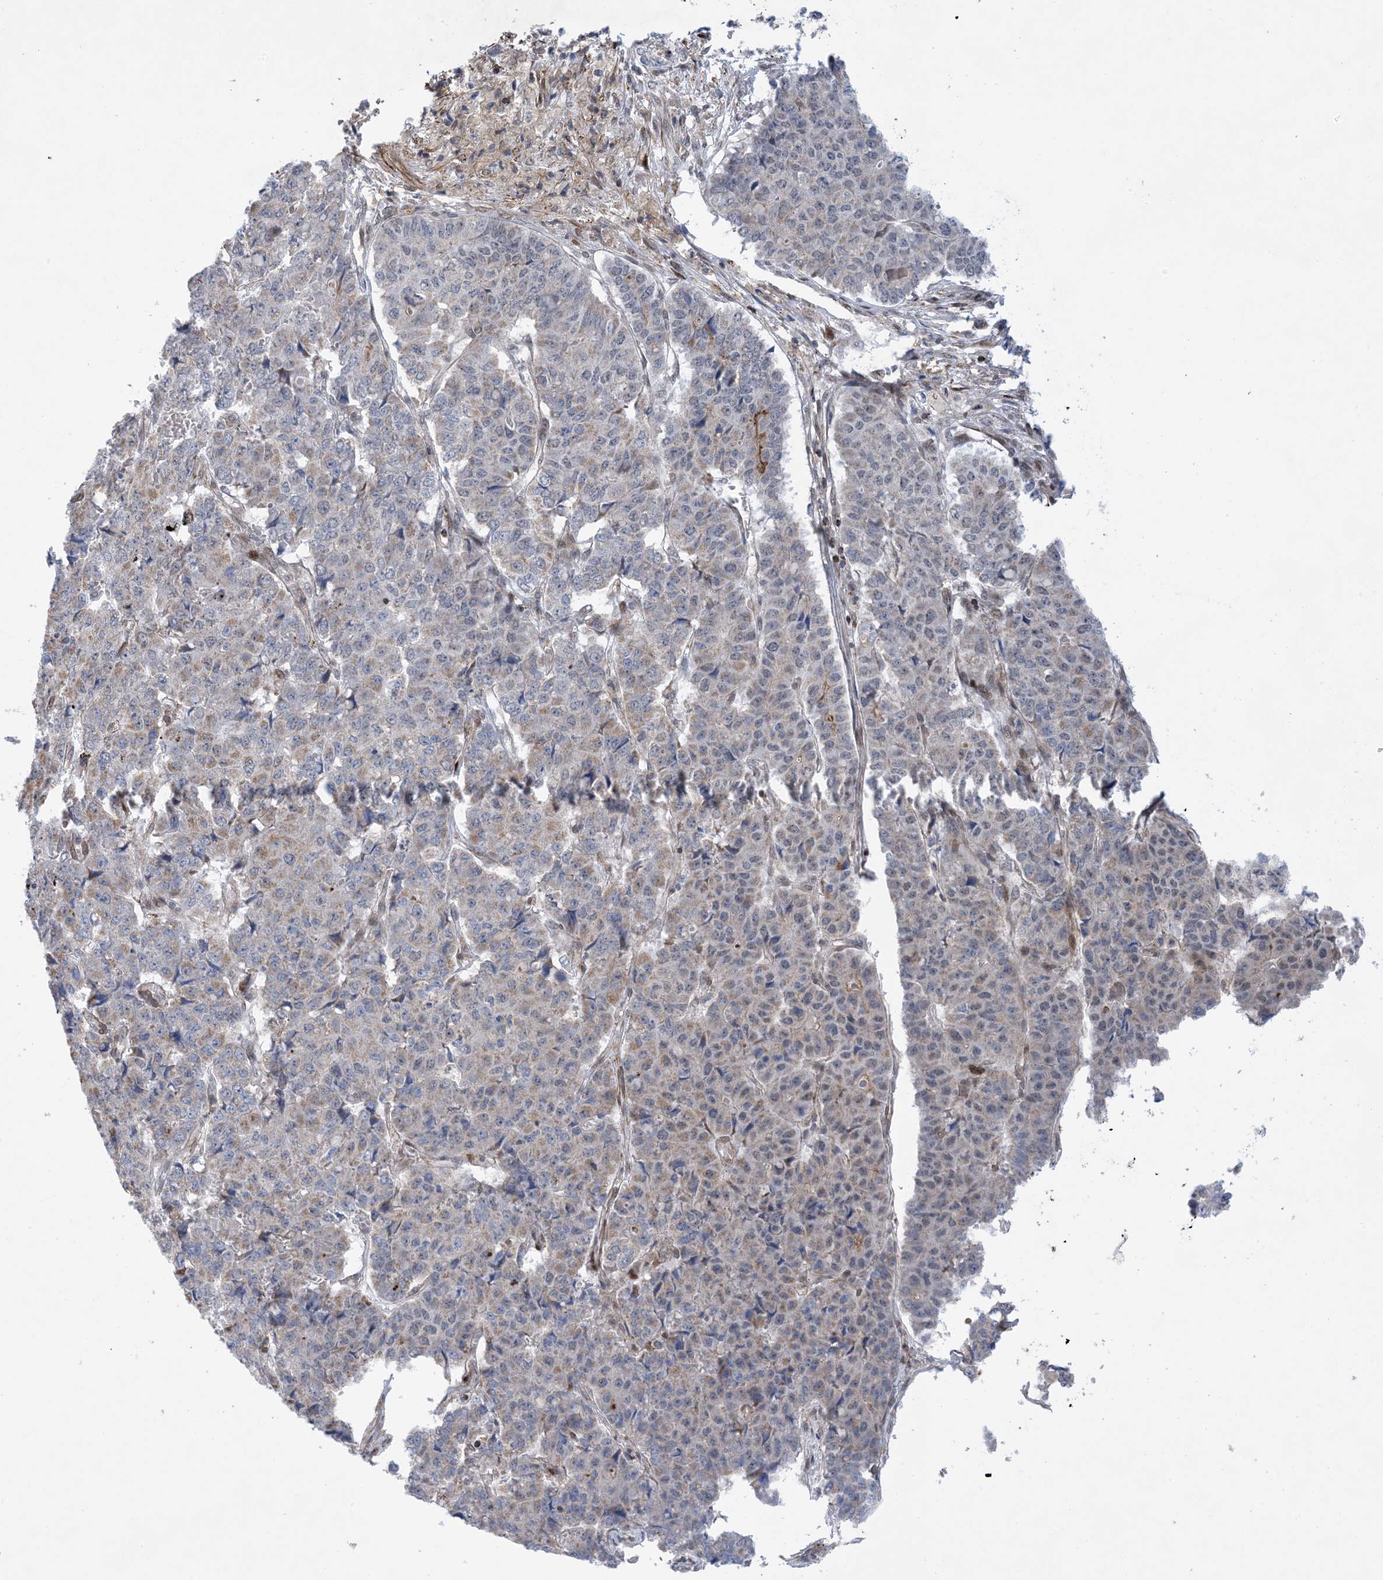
{"staining": {"intensity": "negative", "quantity": "none", "location": "none"}, "tissue": "pancreatic cancer", "cell_type": "Tumor cells", "image_type": "cancer", "snomed": [{"axis": "morphology", "description": "Adenocarcinoma, NOS"}, {"axis": "topography", "description": "Pancreas"}], "caption": "Immunohistochemistry (IHC) photomicrograph of human pancreatic cancer (adenocarcinoma) stained for a protein (brown), which reveals no positivity in tumor cells.", "gene": "ZNF8", "patient": {"sex": "male", "age": 50}}